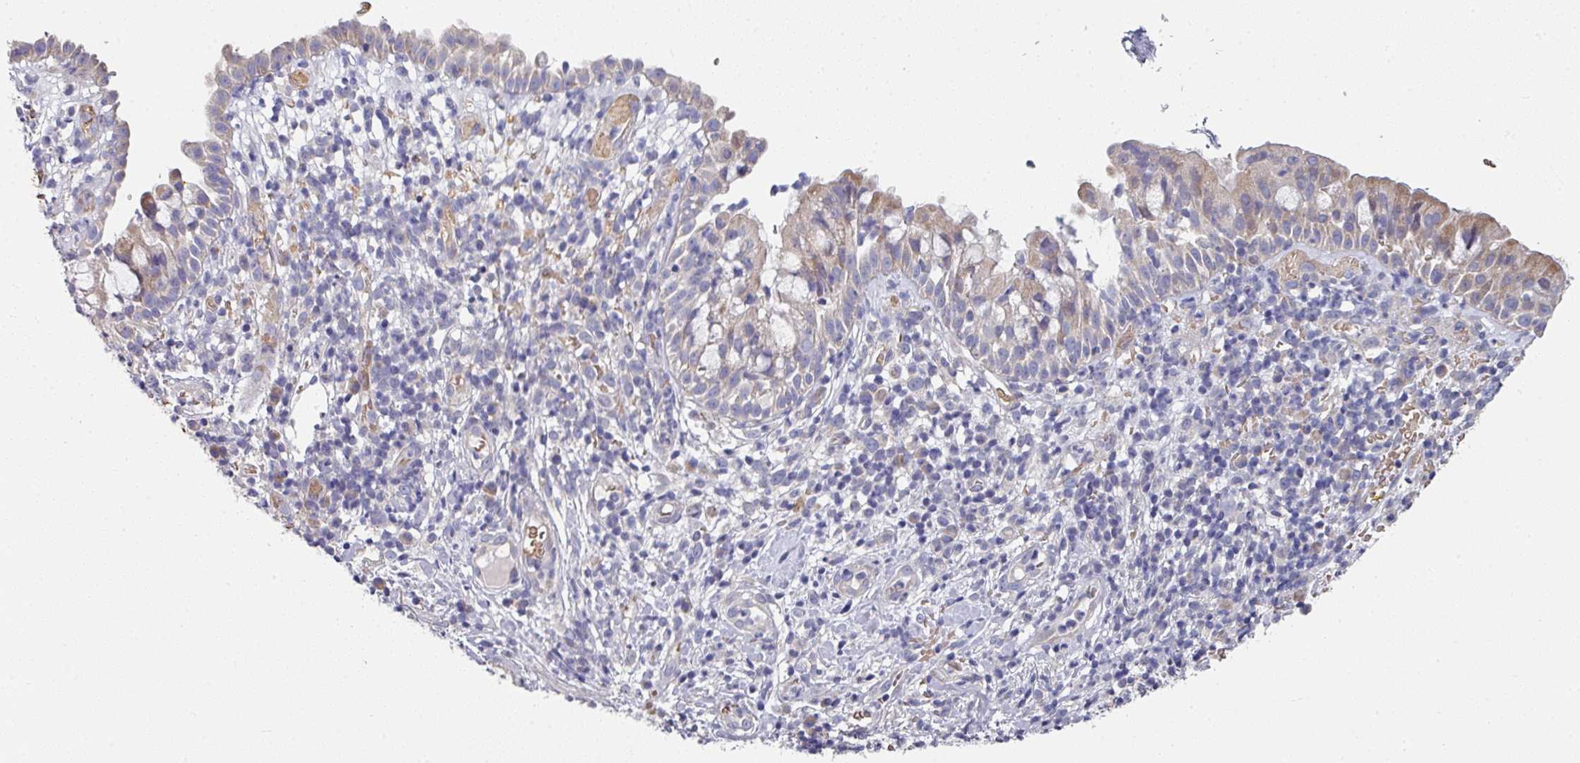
{"staining": {"intensity": "moderate", "quantity": "<25%", "location": "cytoplasmic/membranous"}, "tissue": "nasopharynx", "cell_type": "Respiratory epithelial cells", "image_type": "normal", "snomed": [{"axis": "morphology", "description": "Normal tissue, NOS"}, {"axis": "topography", "description": "Nasopharynx"}], "caption": "IHC of normal human nasopharynx exhibits low levels of moderate cytoplasmic/membranous positivity in approximately <25% of respiratory epithelial cells.", "gene": "PYROXD2", "patient": {"sex": "male", "age": 65}}